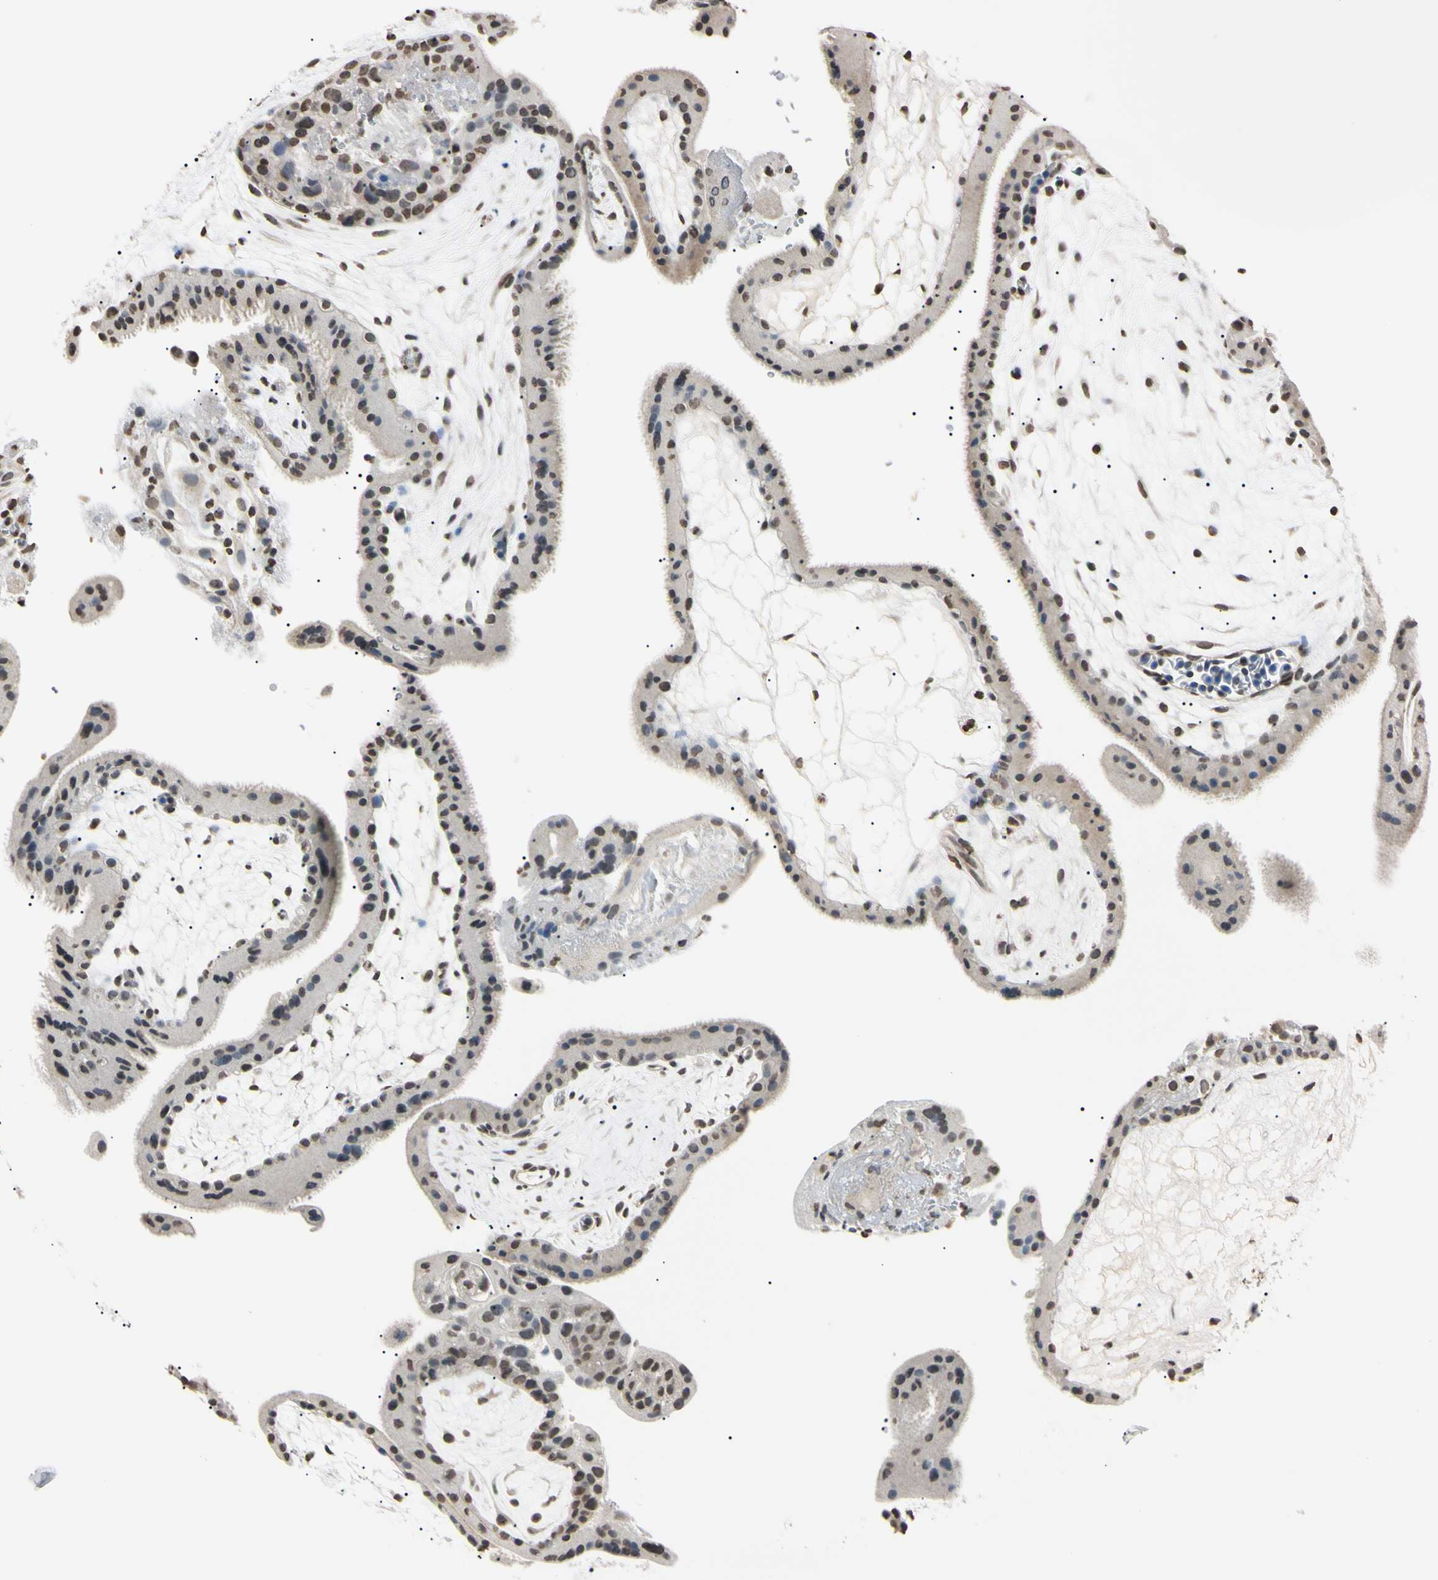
{"staining": {"intensity": "moderate", "quantity": "25%-75%", "location": "nuclear"}, "tissue": "placenta", "cell_type": "Trophoblastic cells", "image_type": "normal", "snomed": [{"axis": "morphology", "description": "Normal tissue, NOS"}, {"axis": "topography", "description": "Placenta"}], "caption": "Immunohistochemical staining of benign human placenta exhibits medium levels of moderate nuclear expression in about 25%-75% of trophoblastic cells.", "gene": "CDC45", "patient": {"sex": "female", "age": 19}}